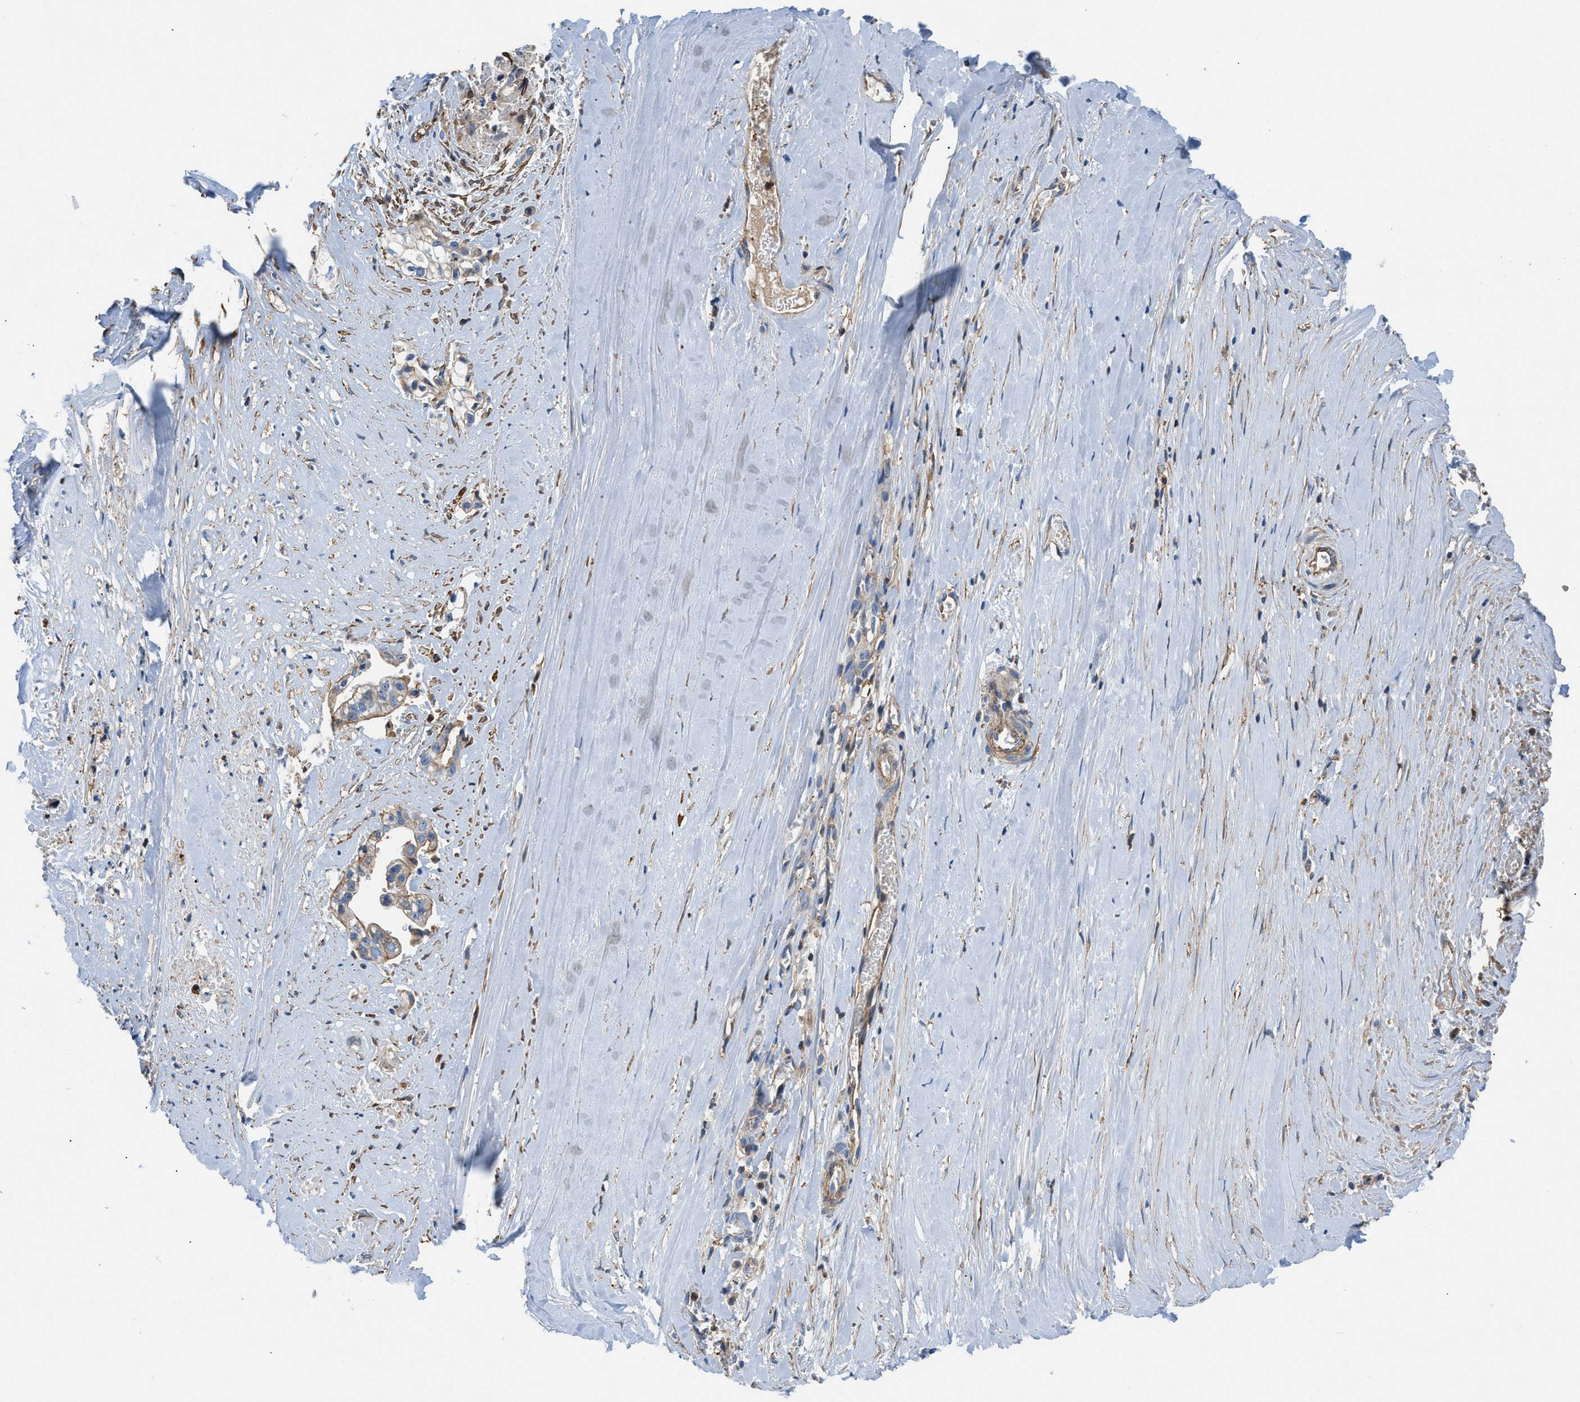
{"staining": {"intensity": "moderate", "quantity": "<25%", "location": "cytoplasmic/membranous"}, "tissue": "liver cancer", "cell_type": "Tumor cells", "image_type": "cancer", "snomed": [{"axis": "morphology", "description": "Cholangiocarcinoma"}, {"axis": "topography", "description": "Liver"}], "caption": "Cholangiocarcinoma (liver) stained with a brown dye shows moderate cytoplasmic/membranous positive positivity in about <25% of tumor cells.", "gene": "ATP6V0D1", "patient": {"sex": "female", "age": 70}}